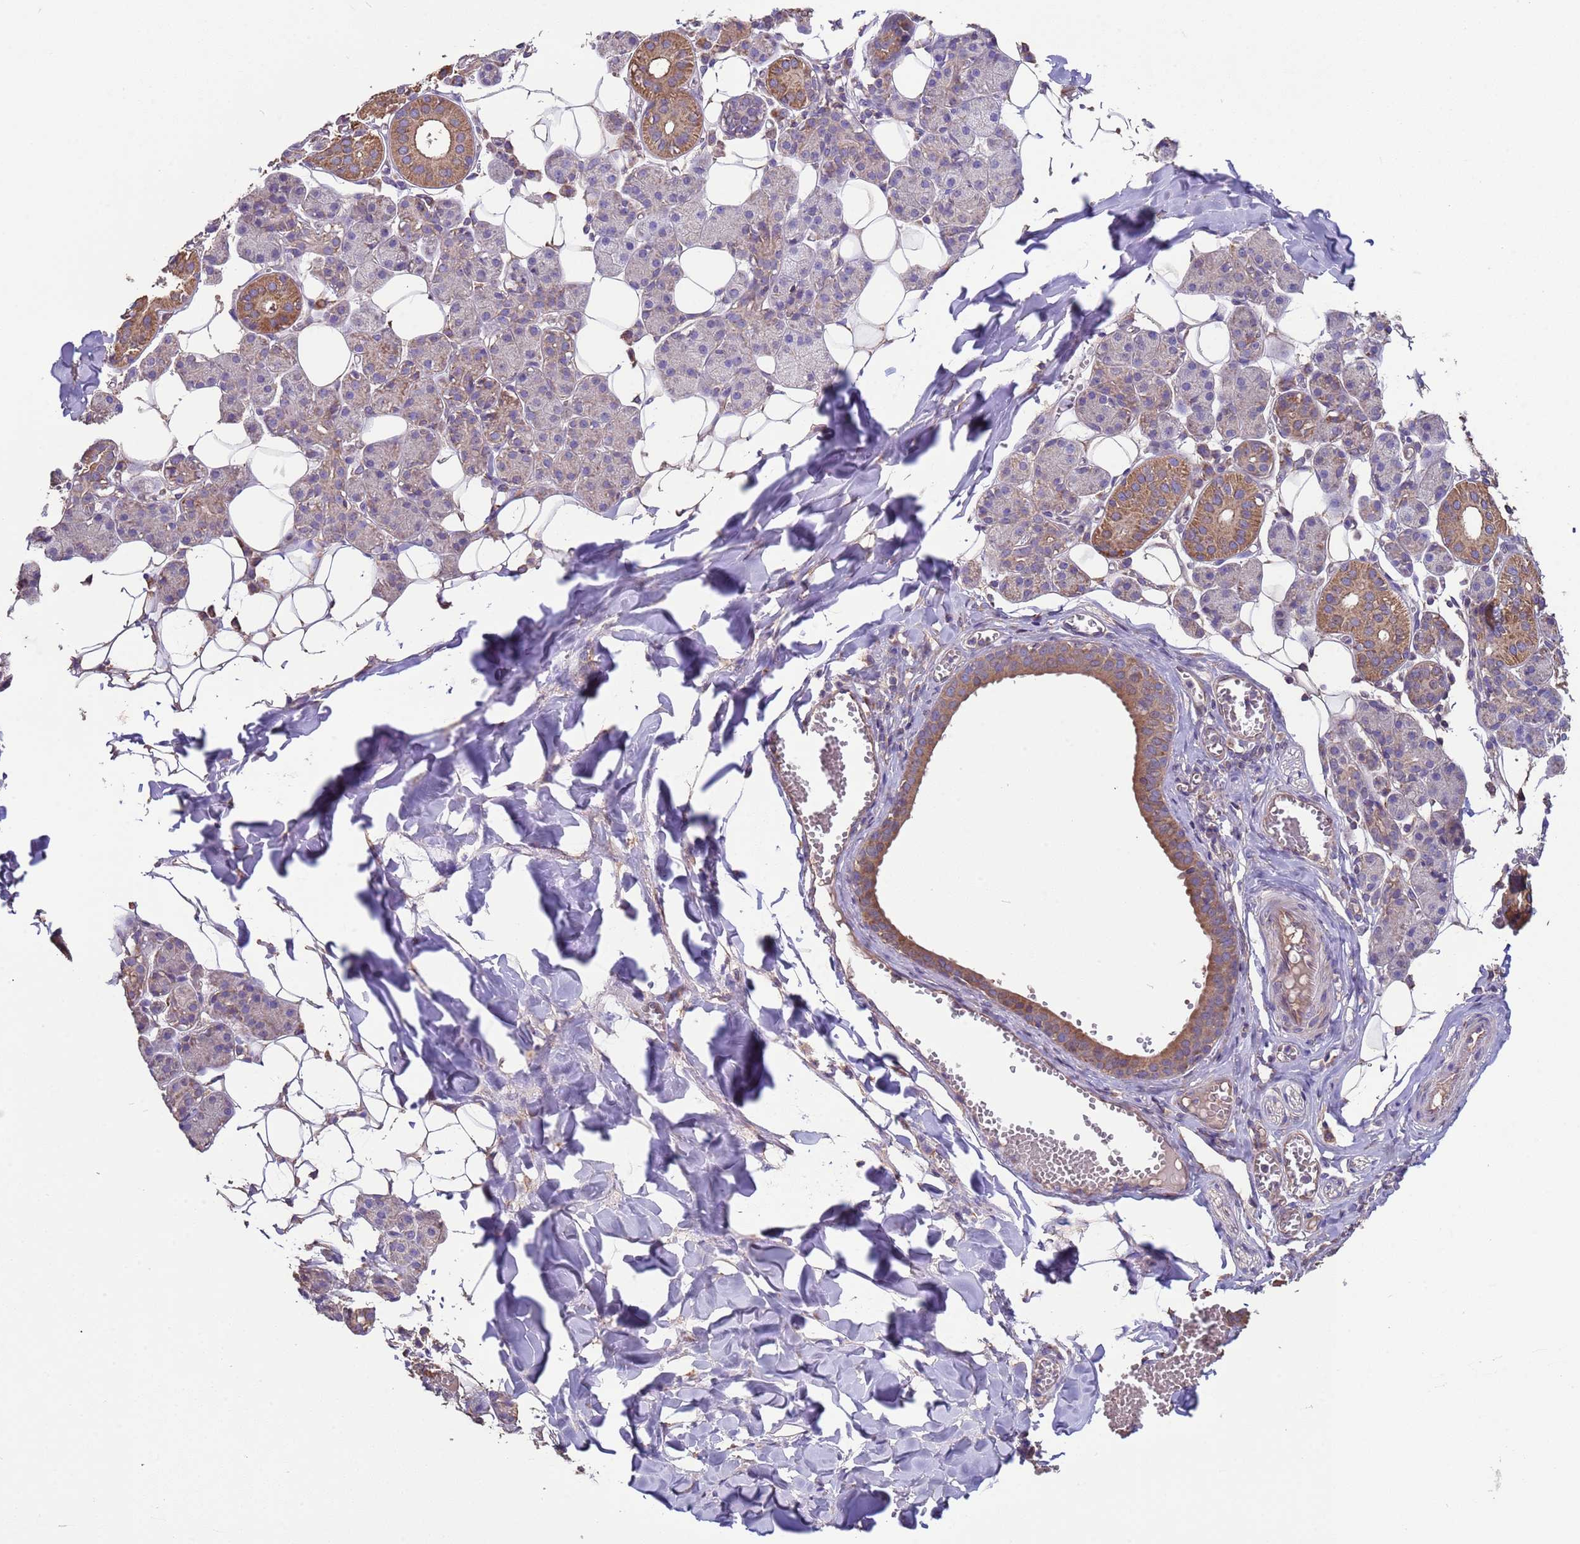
{"staining": {"intensity": "strong", "quantity": "<25%", "location": "cytoplasmic/membranous"}, "tissue": "salivary gland", "cell_type": "Glandular cells", "image_type": "normal", "snomed": [{"axis": "morphology", "description": "Normal tissue, NOS"}, {"axis": "topography", "description": "Salivary gland"}], "caption": "Protein staining reveals strong cytoplasmic/membranous positivity in about <25% of glandular cells in unremarkable salivary gland.", "gene": "EEF1AKMT1", "patient": {"sex": "female", "age": 33}}